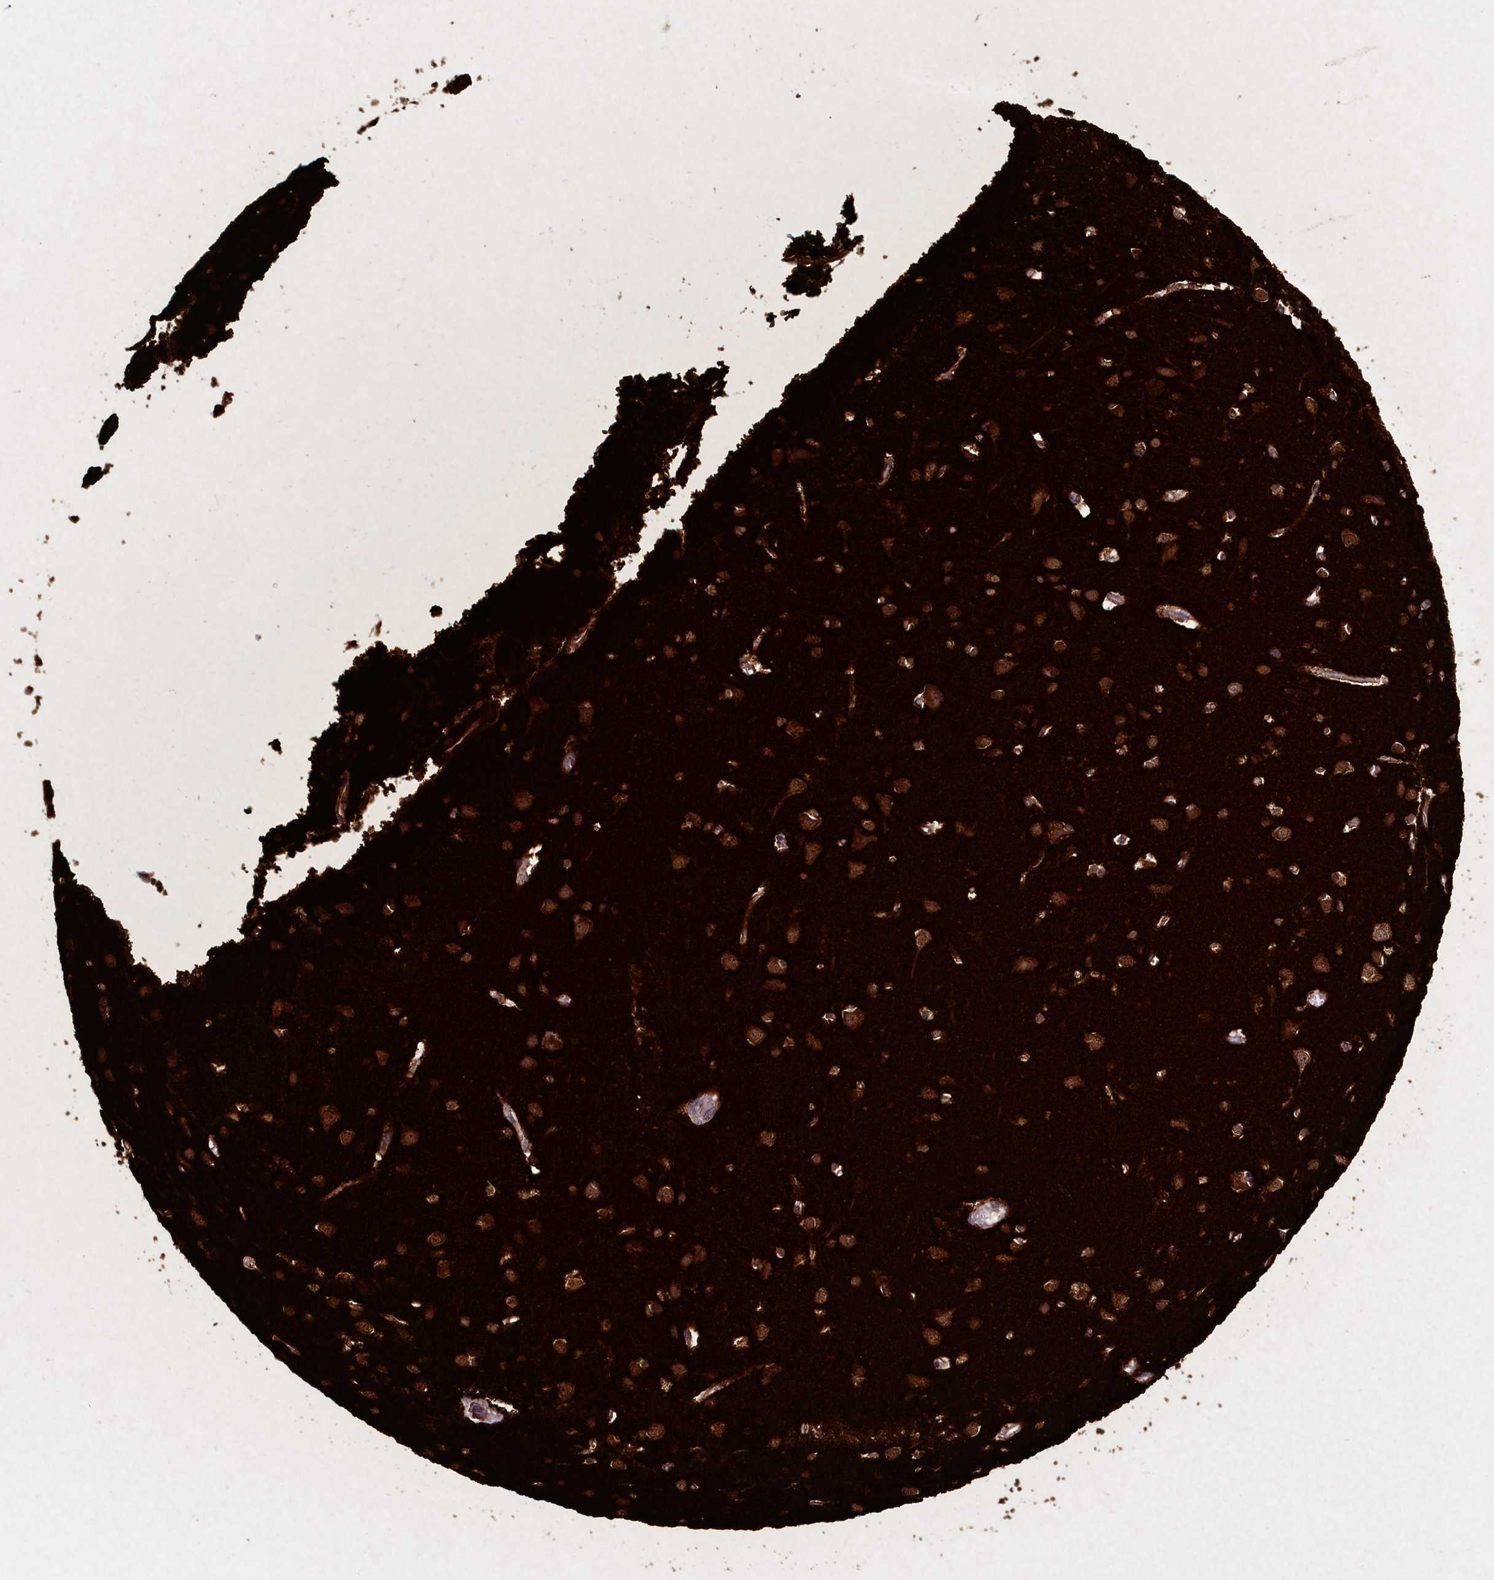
{"staining": {"intensity": "strong", "quantity": ">75%", "location": "cytoplasmic/membranous"}, "tissue": "cerebral cortex", "cell_type": "Endothelial cells", "image_type": "normal", "snomed": [{"axis": "morphology", "description": "Normal tissue, NOS"}, {"axis": "topography", "description": "Cerebral cortex"}], "caption": "Immunohistochemical staining of unremarkable human cerebral cortex shows high levels of strong cytoplasmic/membranous positivity in about >75% of endothelial cells.", "gene": "STXBP1", "patient": {"sex": "male", "age": 54}}